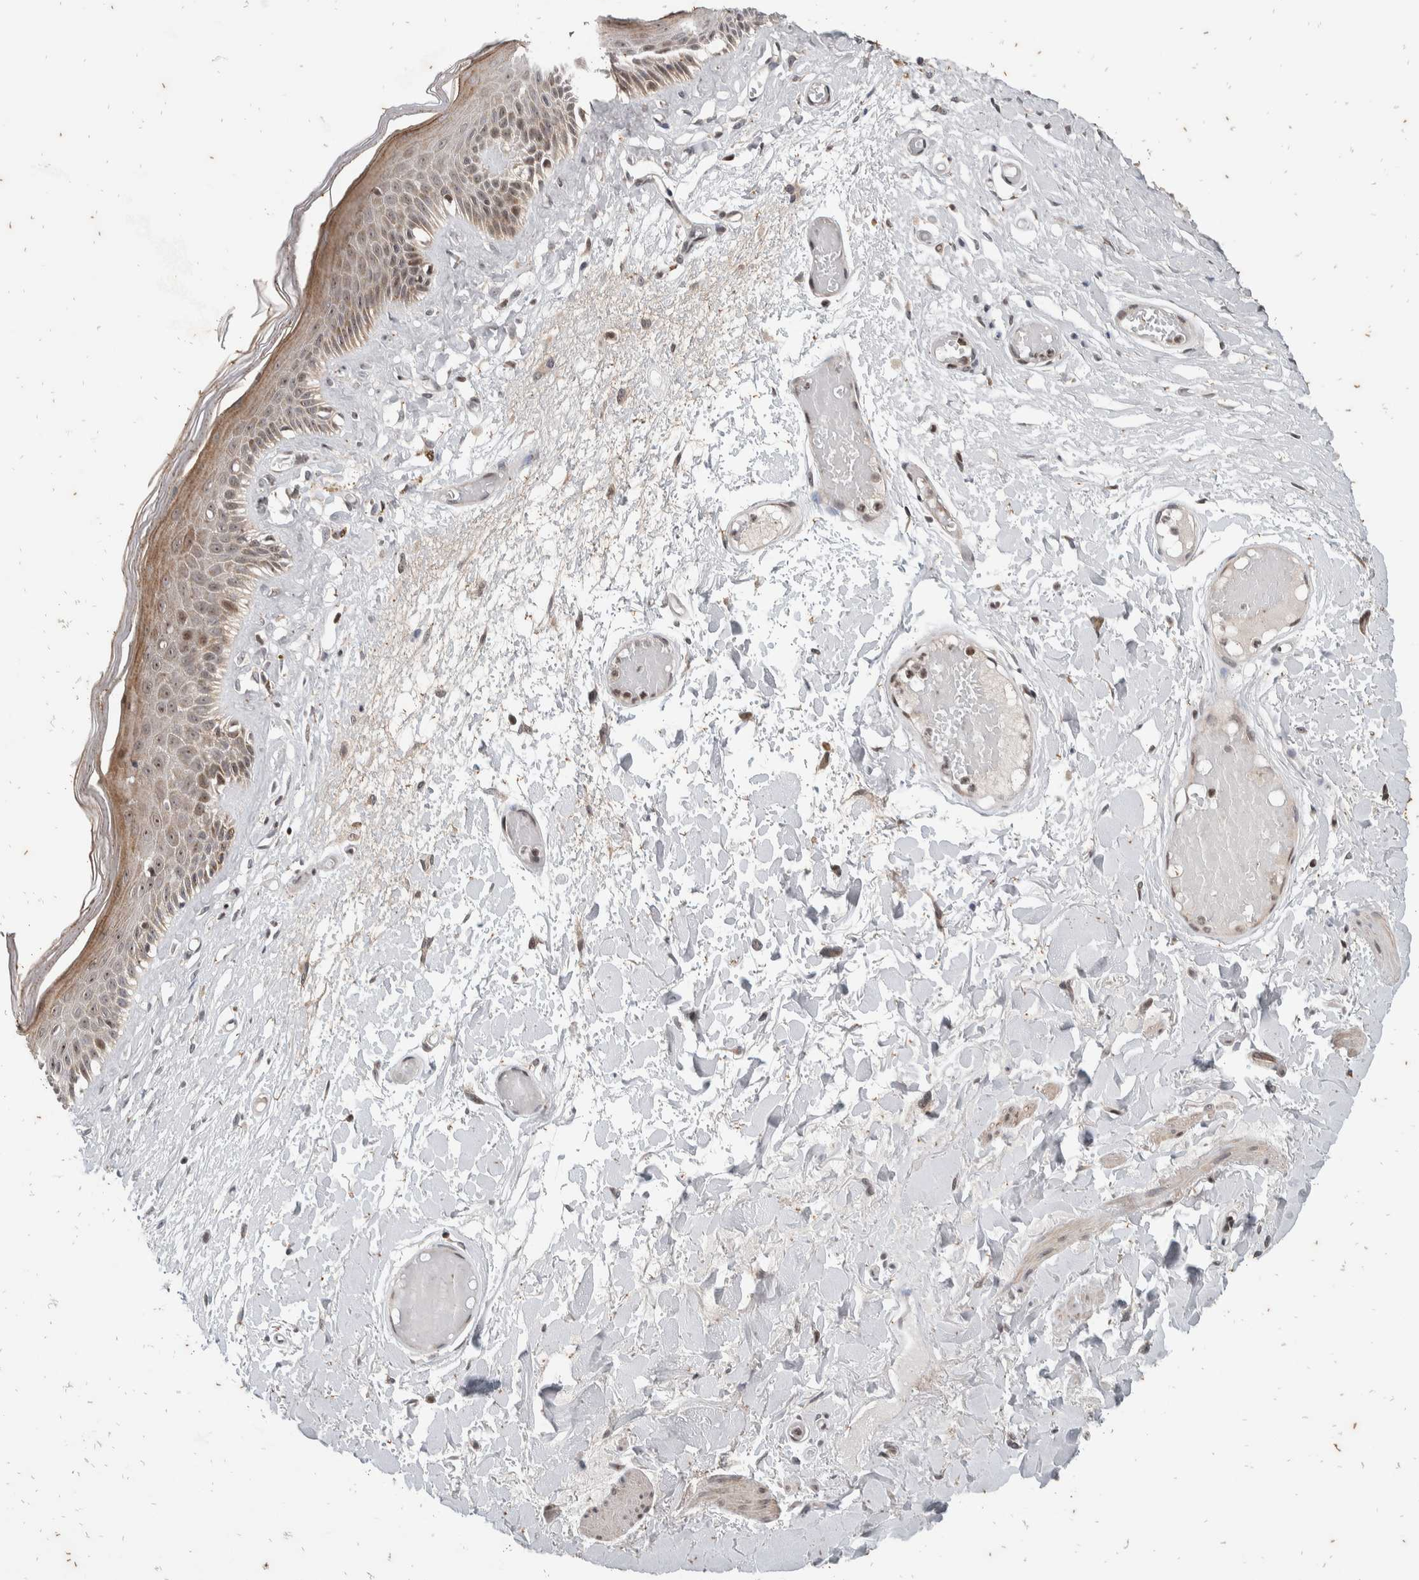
{"staining": {"intensity": "moderate", "quantity": ">75%", "location": "cytoplasmic/membranous,nuclear"}, "tissue": "skin", "cell_type": "Epidermal cells", "image_type": "normal", "snomed": [{"axis": "morphology", "description": "Normal tissue, NOS"}, {"axis": "topography", "description": "Vulva"}], "caption": "IHC micrograph of unremarkable human skin stained for a protein (brown), which reveals medium levels of moderate cytoplasmic/membranous,nuclear expression in about >75% of epidermal cells.", "gene": "ATXN7L1", "patient": {"sex": "female", "age": 73}}